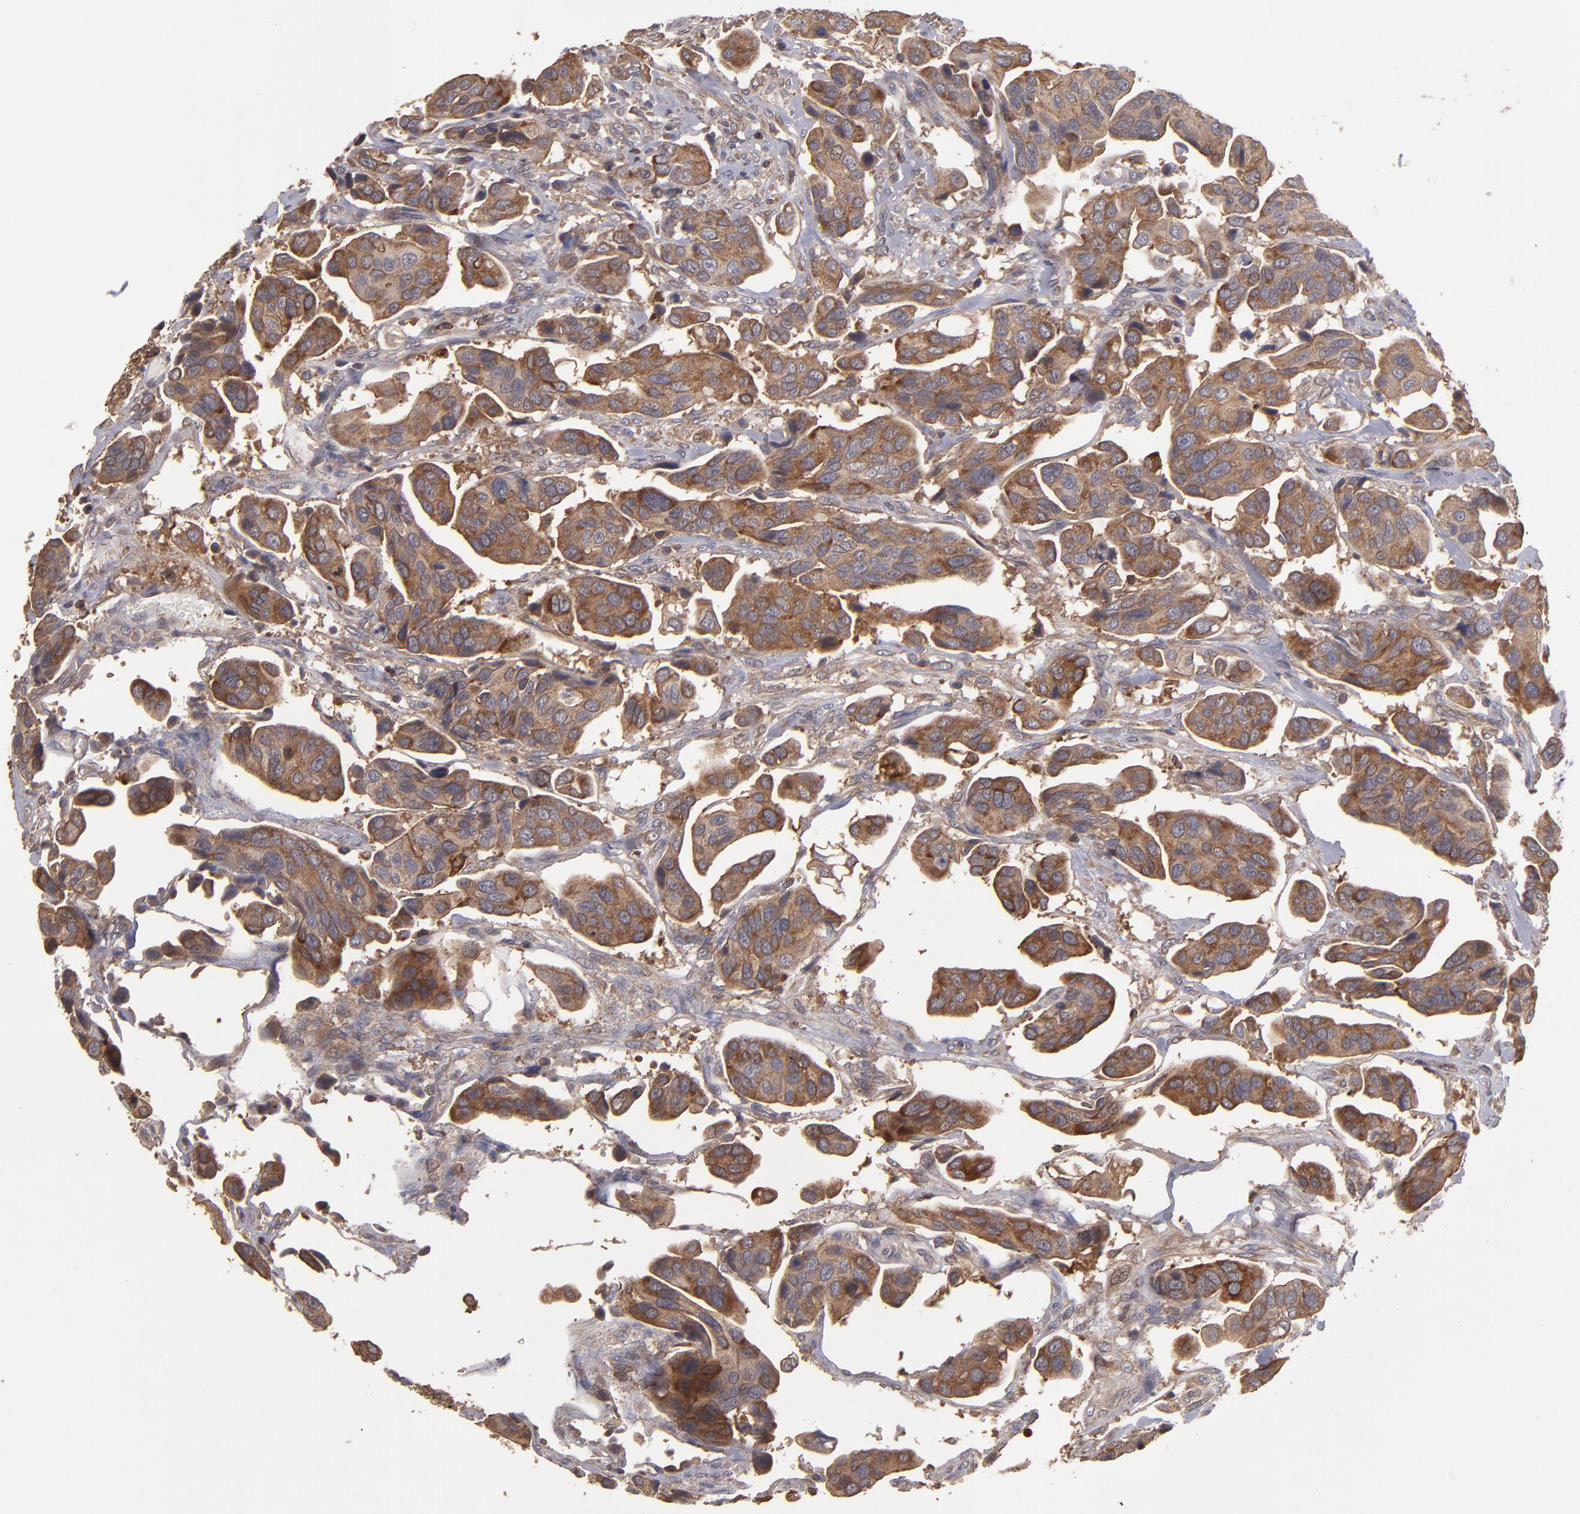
{"staining": {"intensity": "moderate", "quantity": ">75%", "location": "cytoplasmic/membranous"}, "tissue": "urothelial cancer", "cell_type": "Tumor cells", "image_type": "cancer", "snomed": [{"axis": "morphology", "description": "Adenocarcinoma, NOS"}, {"axis": "topography", "description": "Urinary bladder"}], "caption": "Immunohistochemical staining of urothelial cancer reveals medium levels of moderate cytoplasmic/membranous expression in about >75% of tumor cells.", "gene": "NF2", "patient": {"sex": "male", "age": 61}}